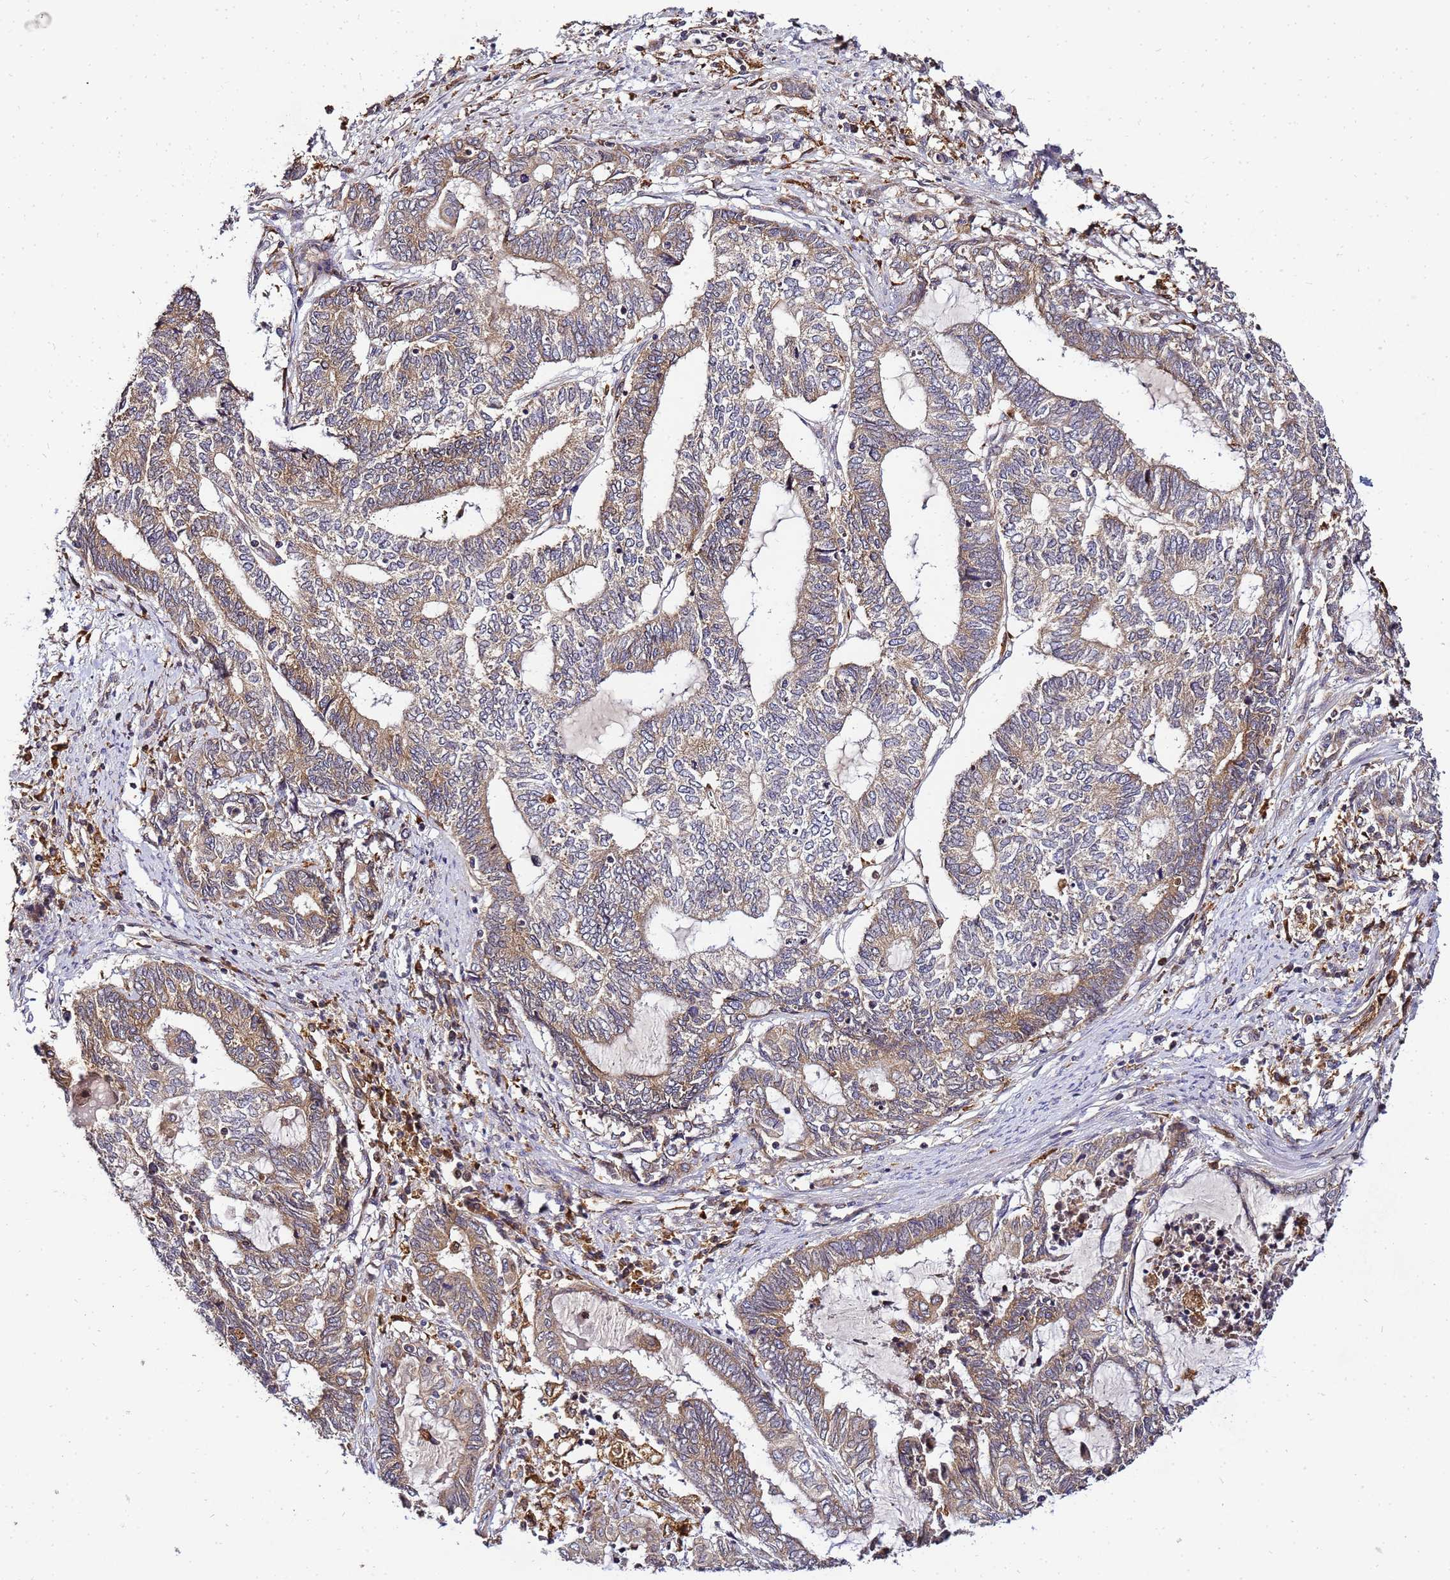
{"staining": {"intensity": "moderate", "quantity": "25%-75%", "location": "cytoplasmic/membranous"}, "tissue": "endometrial cancer", "cell_type": "Tumor cells", "image_type": "cancer", "snomed": [{"axis": "morphology", "description": "Adenocarcinoma, NOS"}, {"axis": "topography", "description": "Uterus"}, {"axis": "topography", "description": "Endometrium"}], "caption": "A micrograph of human endometrial cancer stained for a protein exhibits moderate cytoplasmic/membranous brown staining in tumor cells.", "gene": "ADPGK", "patient": {"sex": "female", "age": 70}}